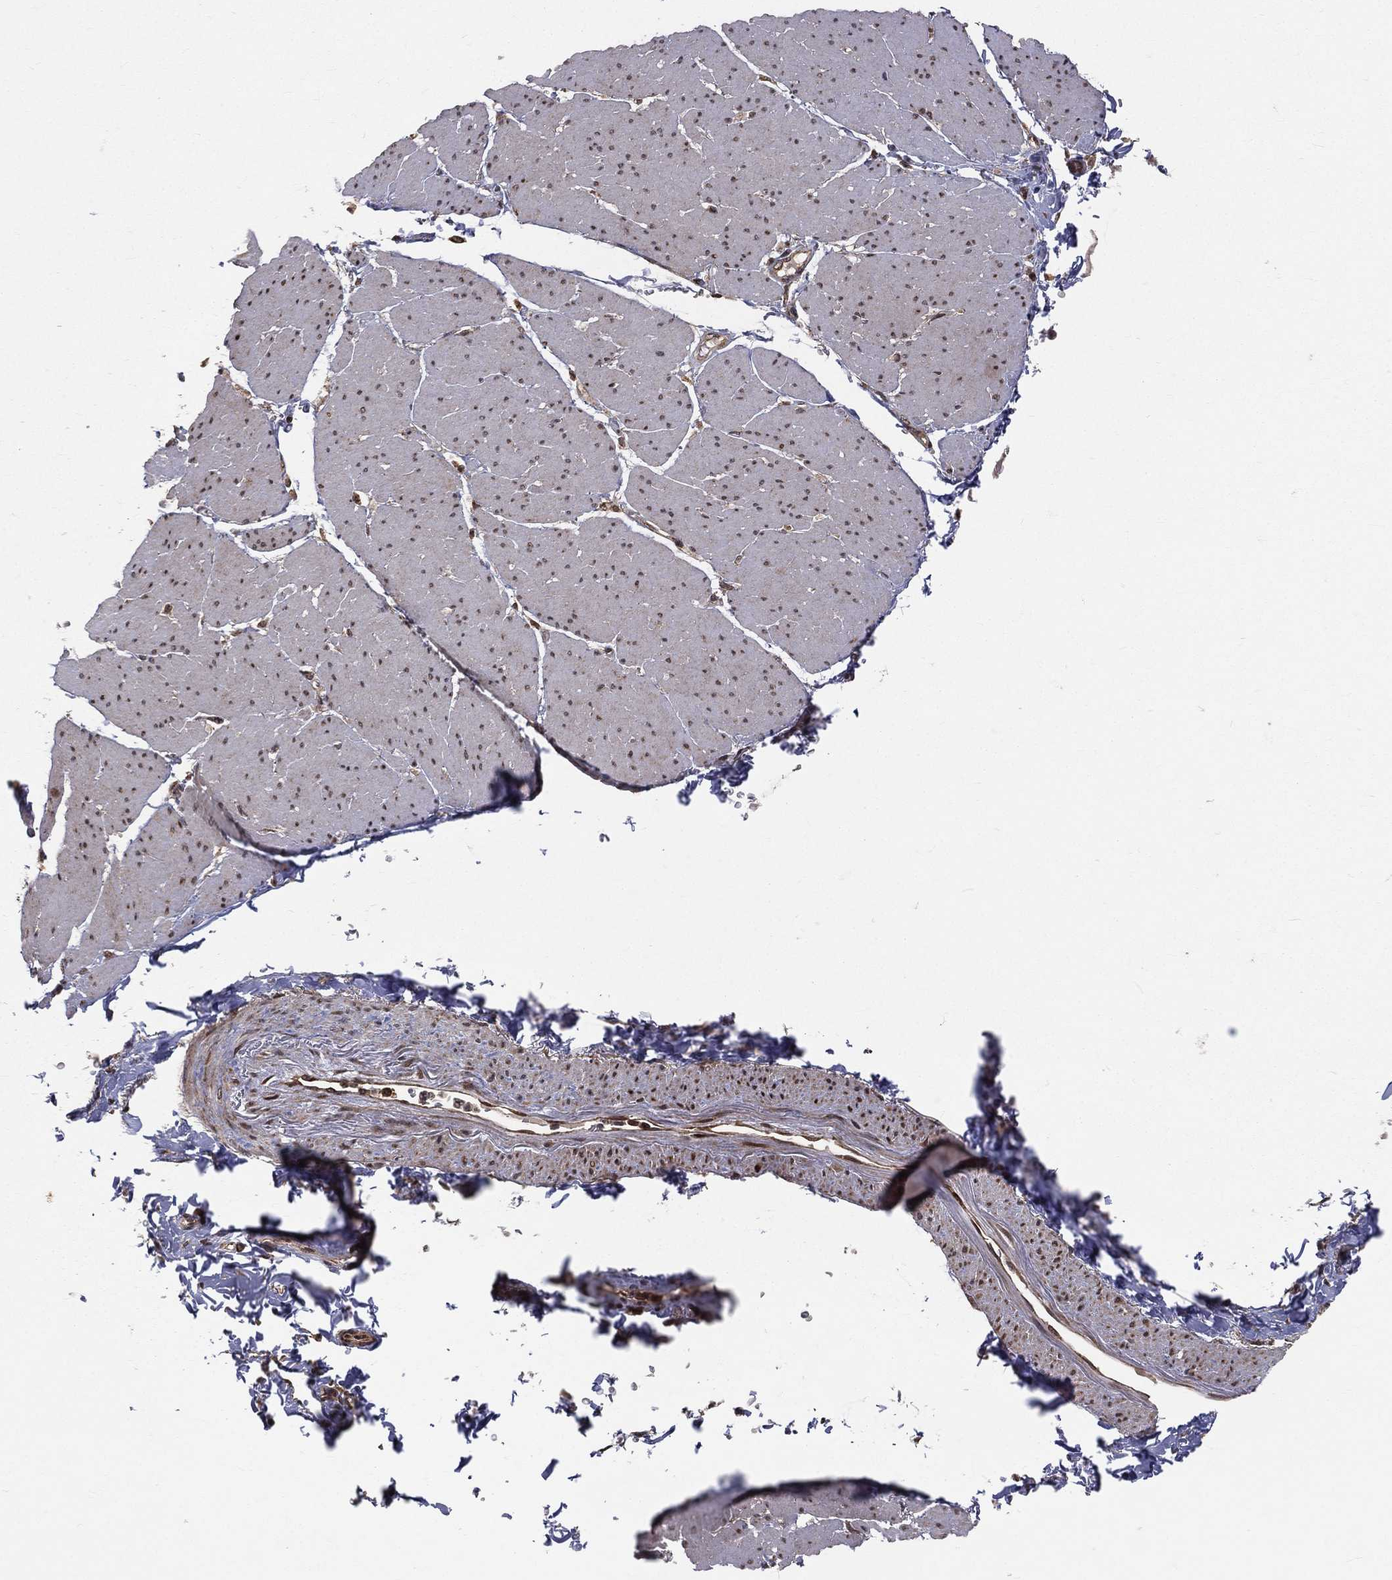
{"staining": {"intensity": "moderate", "quantity": "25%-75%", "location": "nuclear"}, "tissue": "smooth muscle", "cell_type": "Smooth muscle cells", "image_type": "normal", "snomed": [{"axis": "morphology", "description": "Normal tissue, NOS"}, {"axis": "topography", "description": "Smooth muscle"}, {"axis": "topography", "description": "Anal"}], "caption": "Immunohistochemical staining of unremarkable smooth muscle shows moderate nuclear protein positivity in approximately 25%-75% of smooth muscle cells.", "gene": "MDM2", "patient": {"sex": "male", "age": 83}}